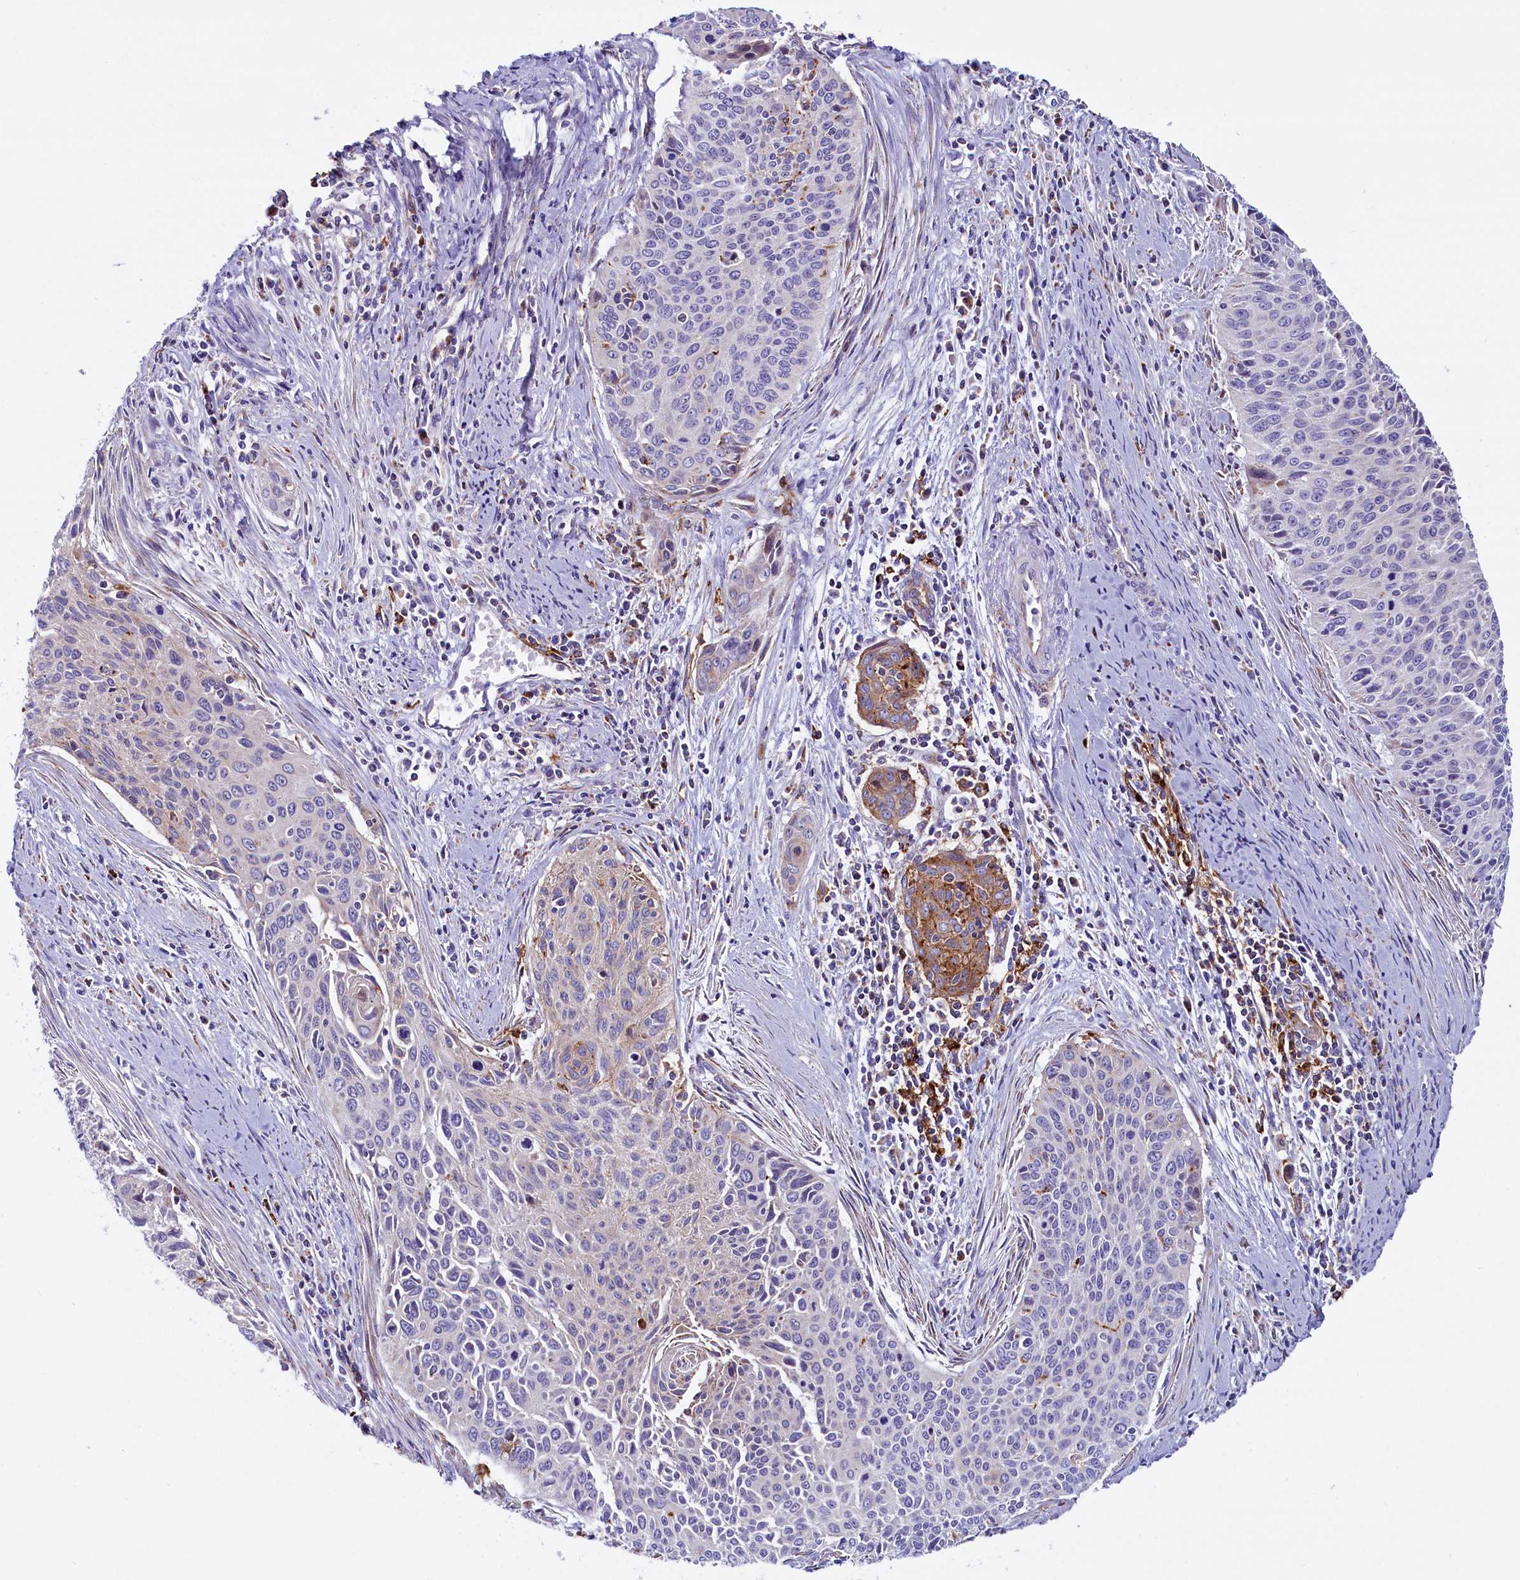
{"staining": {"intensity": "moderate", "quantity": "<25%", "location": "cytoplasmic/membranous"}, "tissue": "cervical cancer", "cell_type": "Tumor cells", "image_type": "cancer", "snomed": [{"axis": "morphology", "description": "Squamous cell carcinoma, NOS"}, {"axis": "topography", "description": "Cervix"}], "caption": "Brown immunohistochemical staining in cervical cancer displays moderate cytoplasmic/membranous expression in approximately <25% of tumor cells.", "gene": "IL20RA", "patient": {"sex": "female", "age": 55}}